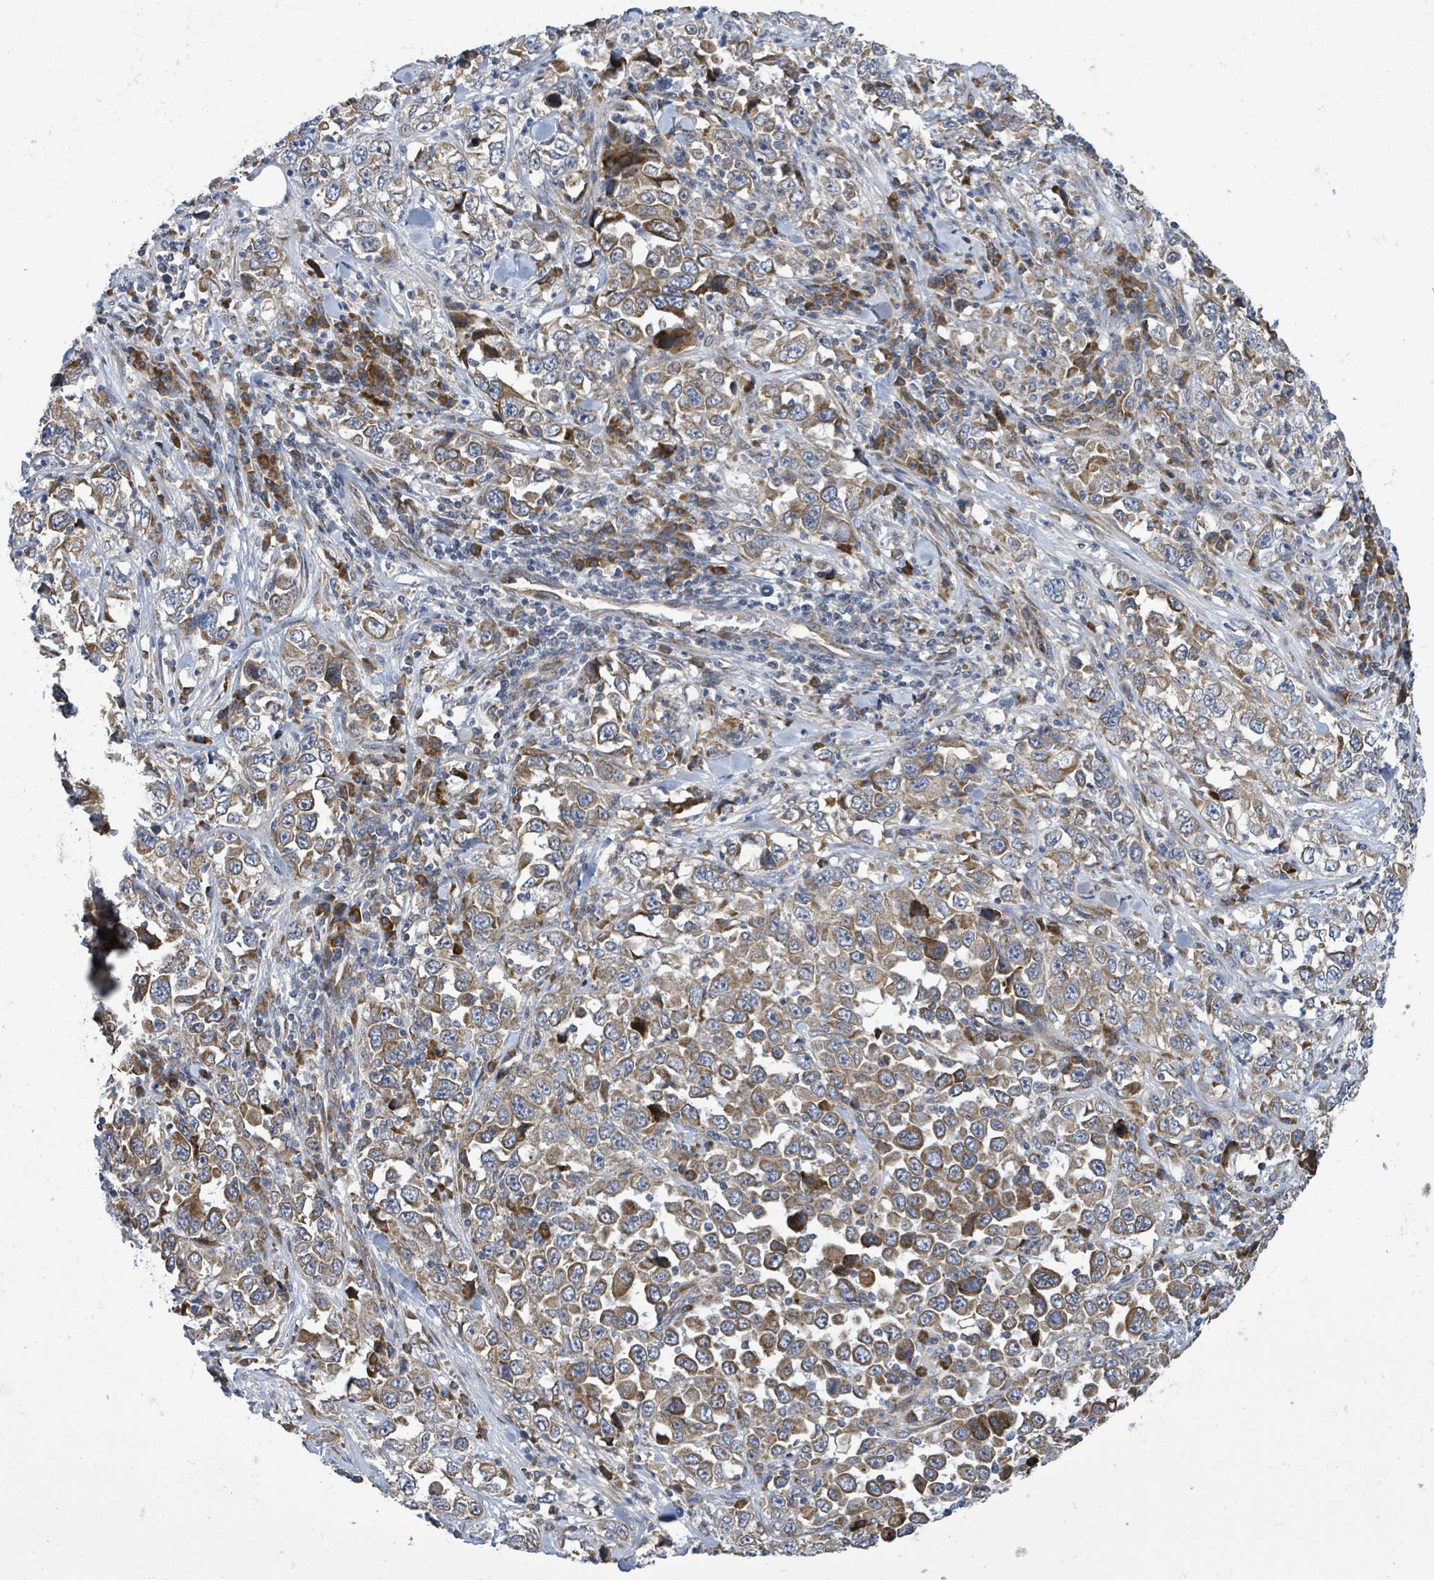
{"staining": {"intensity": "moderate", "quantity": ">75%", "location": "cytoplasmic/membranous"}, "tissue": "stomach cancer", "cell_type": "Tumor cells", "image_type": "cancer", "snomed": [{"axis": "morphology", "description": "Normal tissue, NOS"}, {"axis": "morphology", "description": "Adenocarcinoma, NOS"}, {"axis": "topography", "description": "Stomach, upper"}, {"axis": "topography", "description": "Stomach"}], "caption": "Stomach adenocarcinoma stained with a protein marker exhibits moderate staining in tumor cells.", "gene": "NOMO1", "patient": {"sex": "male", "age": 59}}